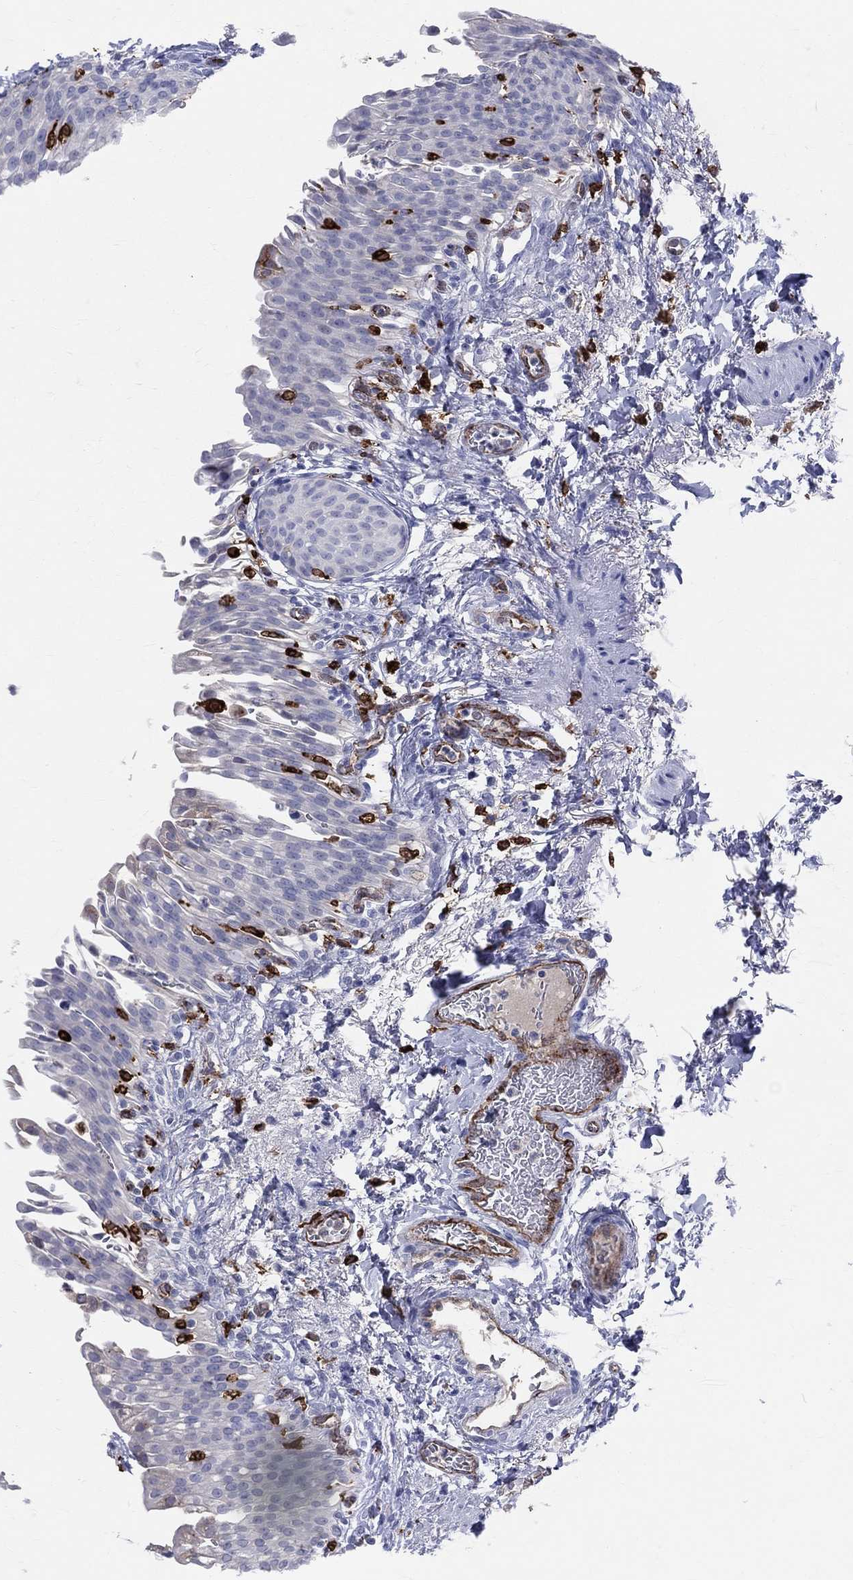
{"staining": {"intensity": "negative", "quantity": "none", "location": "none"}, "tissue": "urinary bladder", "cell_type": "Urothelial cells", "image_type": "normal", "snomed": [{"axis": "morphology", "description": "Normal tissue, NOS"}, {"axis": "topography", "description": "Urinary bladder"}], "caption": "Urinary bladder stained for a protein using IHC displays no expression urothelial cells.", "gene": "CD74", "patient": {"sex": "female", "age": 60}}